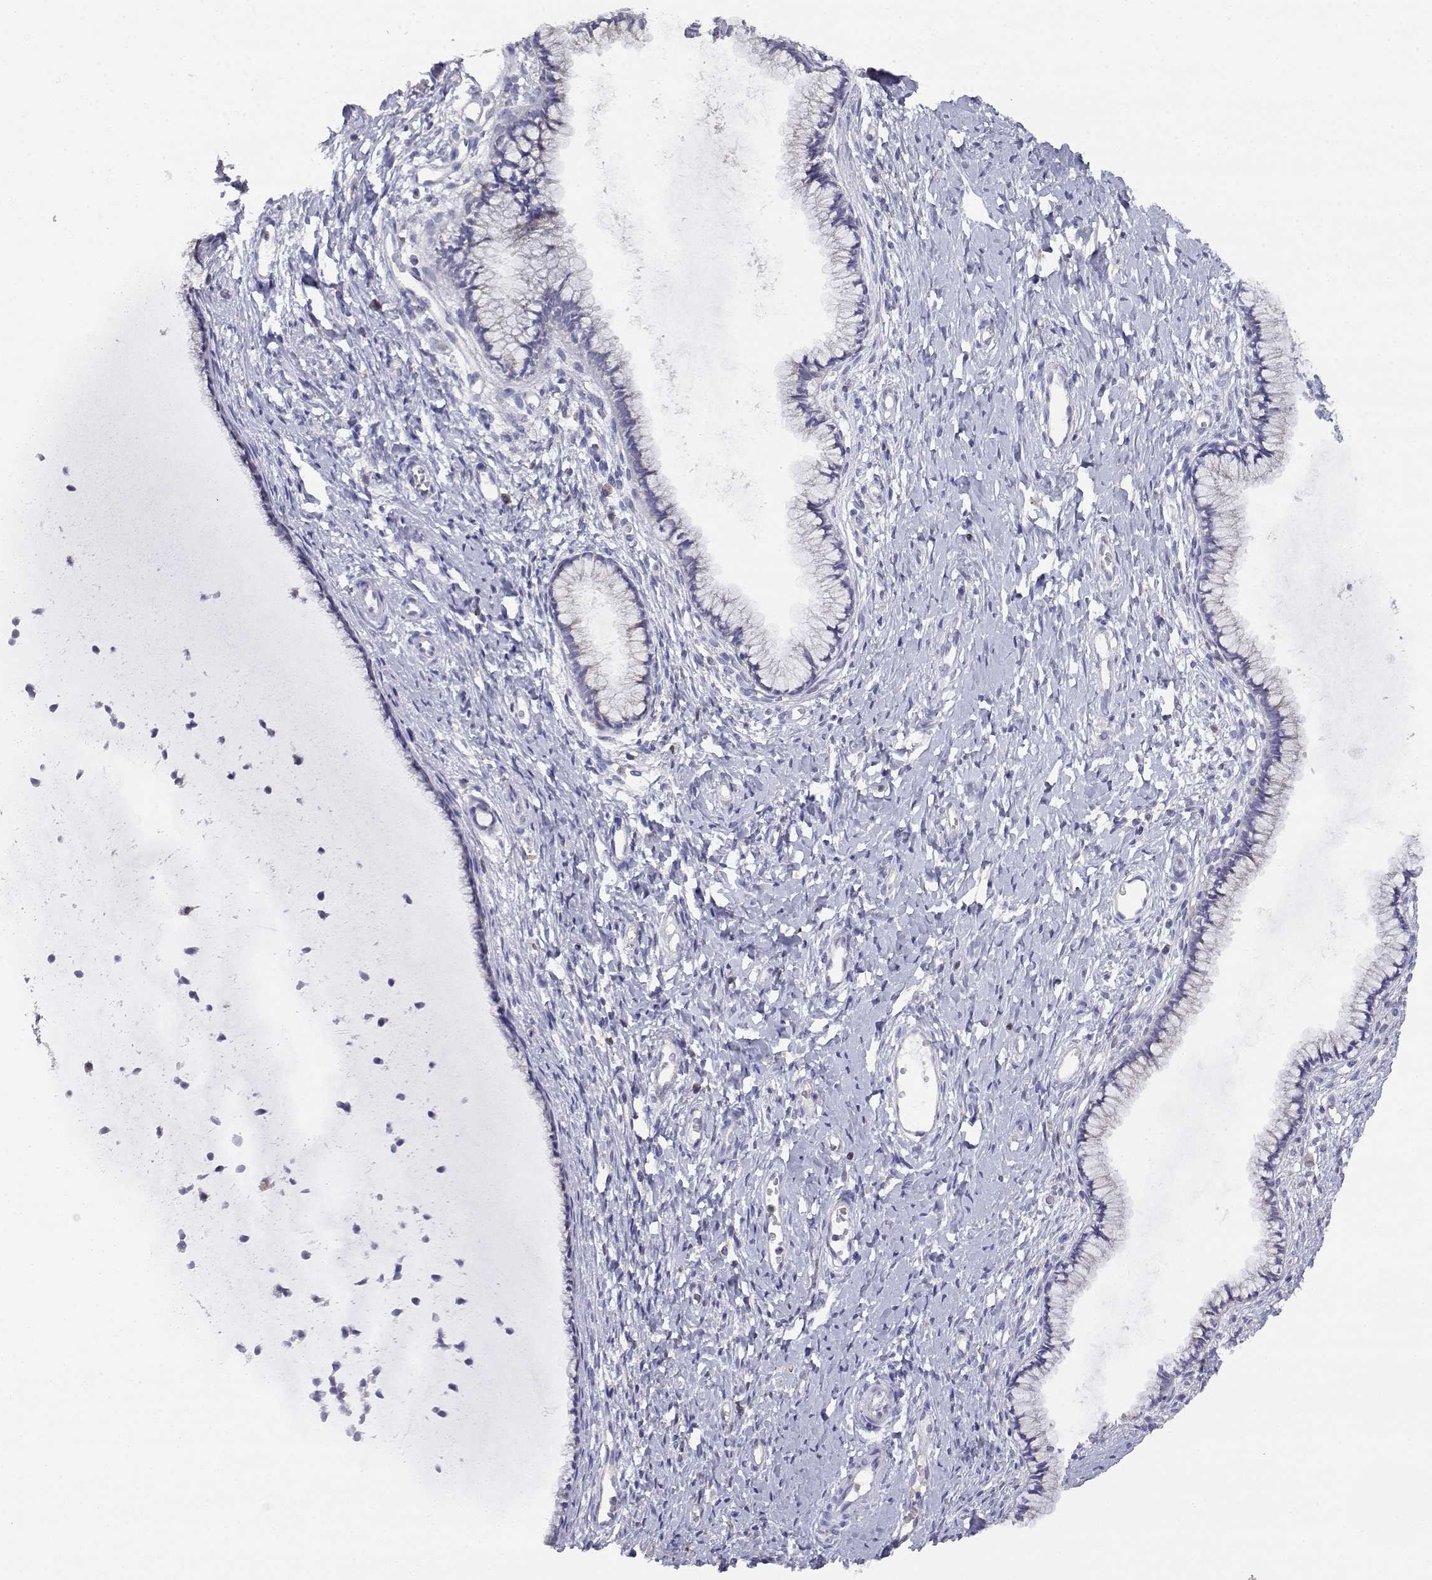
{"staining": {"intensity": "negative", "quantity": "none", "location": "none"}, "tissue": "cervix", "cell_type": "Glandular cells", "image_type": "normal", "snomed": [{"axis": "morphology", "description": "Normal tissue, NOS"}, {"axis": "topography", "description": "Cervix"}], "caption": "Glandular cells show no significant protein staining in benign cervix.", "gene": "ADA", "patient": {"sex": "female", "age": 40}}